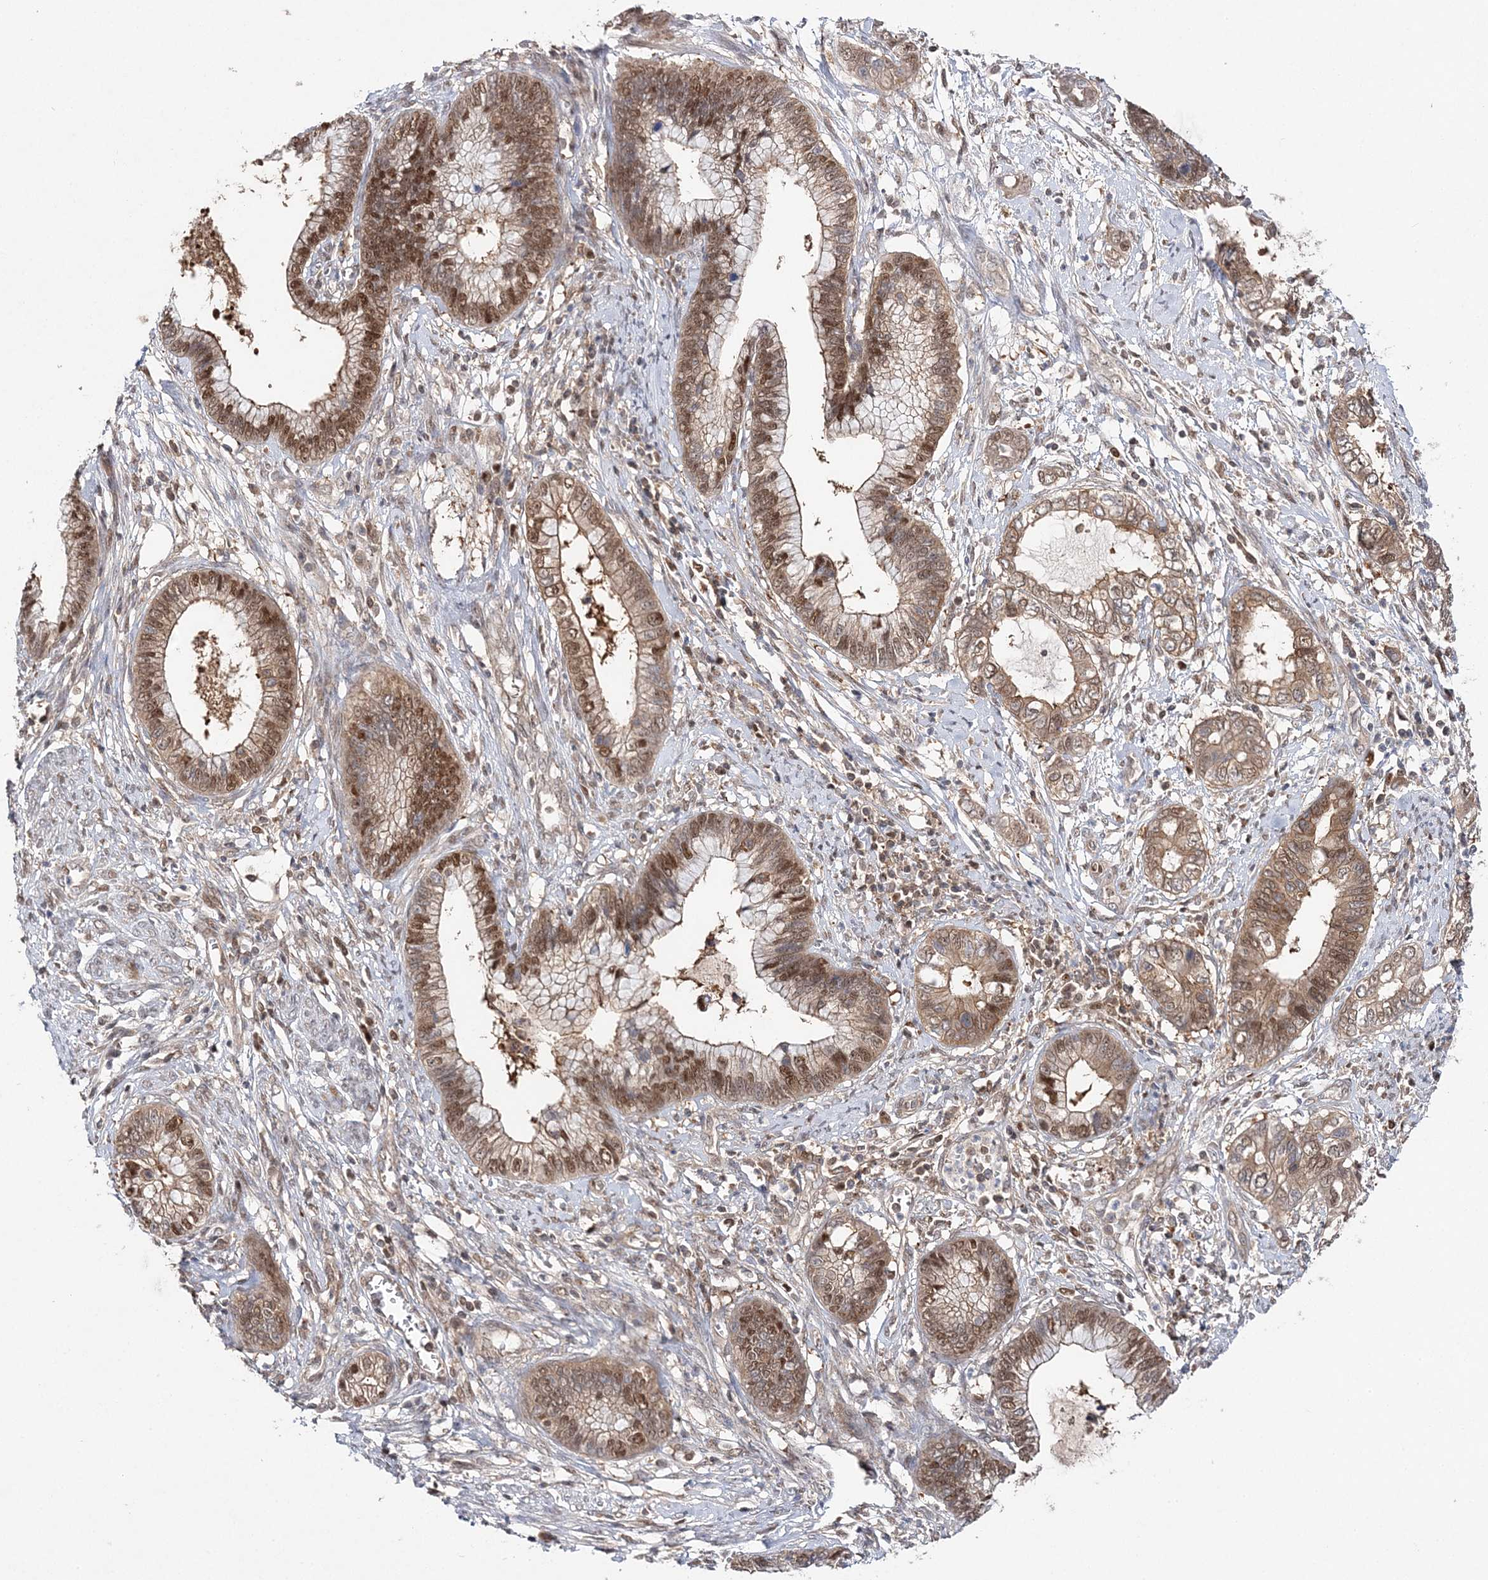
{"staining": {"intensity": "moderate", "quantity": ">75%", "location": "cytoplasmic/membranous,nuclear"}, "tissue": "cervical cancer", "cell_type": "Tumor cells", "image_type": "cancer", "snomed": [{"axis": "morphology", "description": "Adenocarcinoma, NOS"}, {"axis": "topography", "description": "Cervix"}], "caption": "Immunohistochemical staining of cervical cancer (adenocarcinoma) exhibits medium levels of moderate cytoplasmic/membranous and nuclear positivity in approximately >75% of tumor cells. The staining was performed using DAB (3,3'-diaminobenzidine), with brown indicating positive protein expression. Nuclei are stained blue with hematoxylin.", "gene": "NIF3L1", "patient": {"sex": "female", "age": 44}}